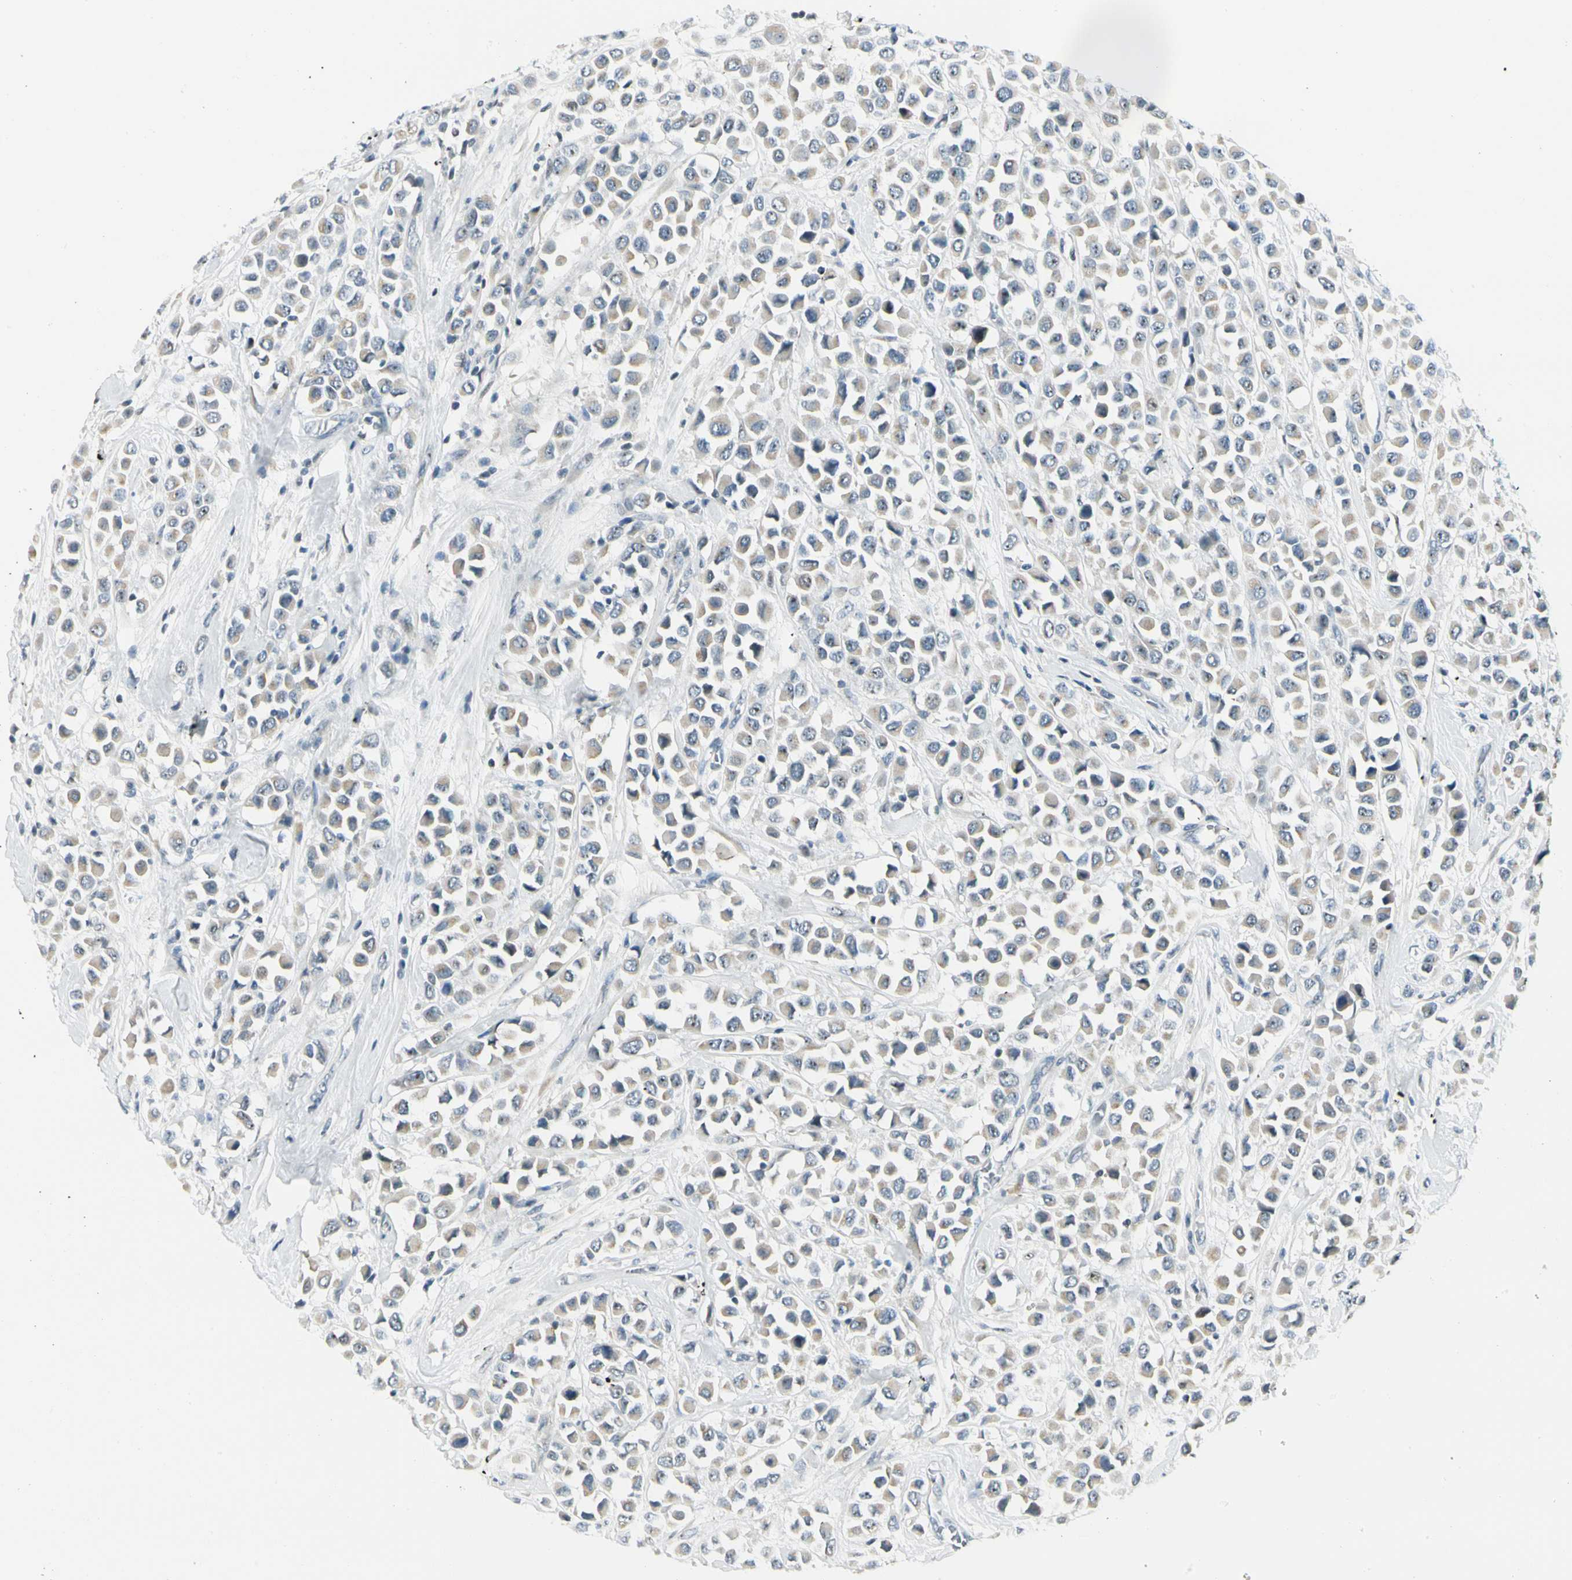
{"staining": {"intensity": "moderate", "quantity": "25%-75%", "location": "cytoplasmic/membranous"}, "tissue": "breast cancer", "cell_type": "Tumor cells", "image_type": "cancer", "snomed": [{"axis": "morphology", "description": "Duct carcinoma"}, {"axis": "topography", "description": "Breast"}], "caption": "IHC (DAB (3,3'-diaminobenzidine)) staining of breast invasive ductal carcinoma exhibits moderate cytoplasmic/membranous protein staining in about 25%-75% of tumor cells.", "gene": "ZSCAN1", "patient": {"sex": "female", "age": 61}}